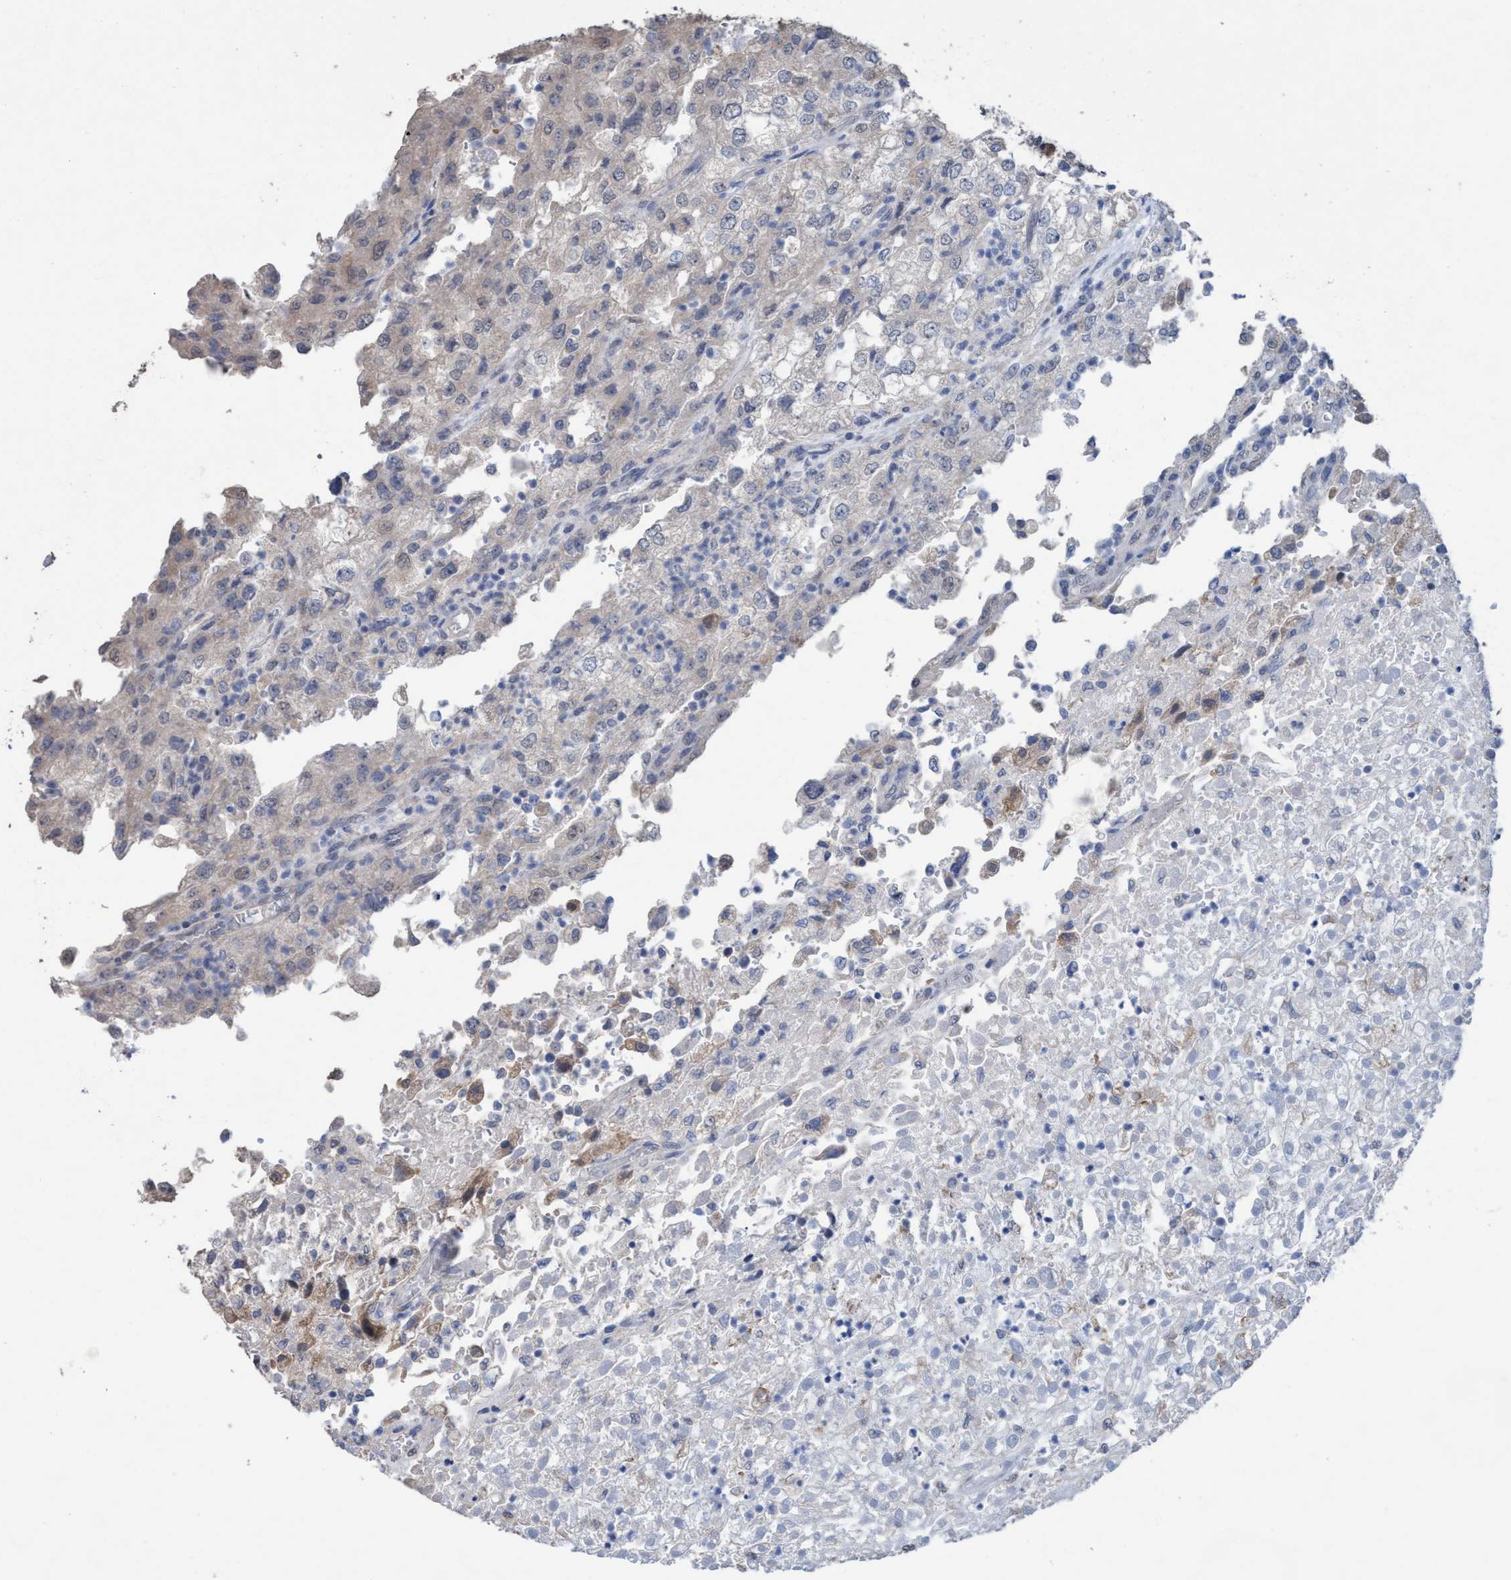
{"staining": {"intensity": "negative", "quantity": "none", "location": "none"}, "tissue": "renal cancer", "cell_type": "Tumor cells", "image_type": "cancer", "snomed": [{"axis": "morphology", "description": "Adenocarcinoma, NOS"}, {"axis": "topography", "description": "Kidney"}], "caption": "Photomicrograph shows no significant protein expression in tumor cells of renal cancer.", "gene": "GLOD4", "patient": {"sex": "female", "age": 54}}